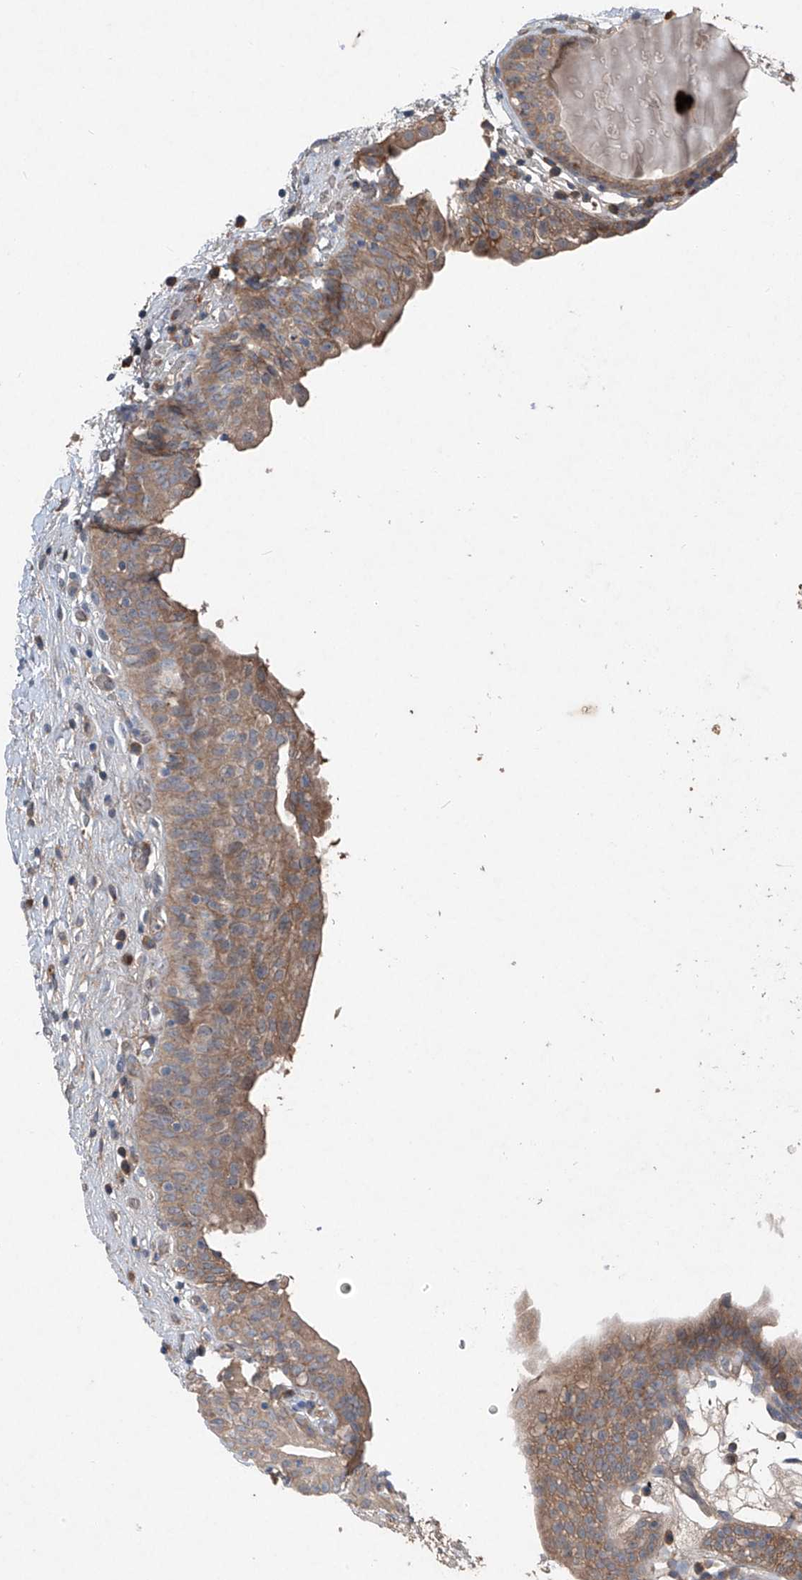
{"staining": {"intensity": "moderate", "quantity": ">75%", "location": "cytoplasmic/membranous"}, "tissue": "urinary bladder", "cell_type": "Urothelial cells", "image_type": "normal", "snomed": [{"axis": "morphology", "description": "Normal tissue, NOS"}, {"axis": "topography", "description": "Urinary bladder"}], "caption": "An image showing moderate cytoplasmic/membranous expression in approximately >75% of urothelial cells in benign urinary bladder, as visualized by brown immunohistochemical staining.", "gene": "FOXRED2", "patient": {"sex": "male", "age": 83}}